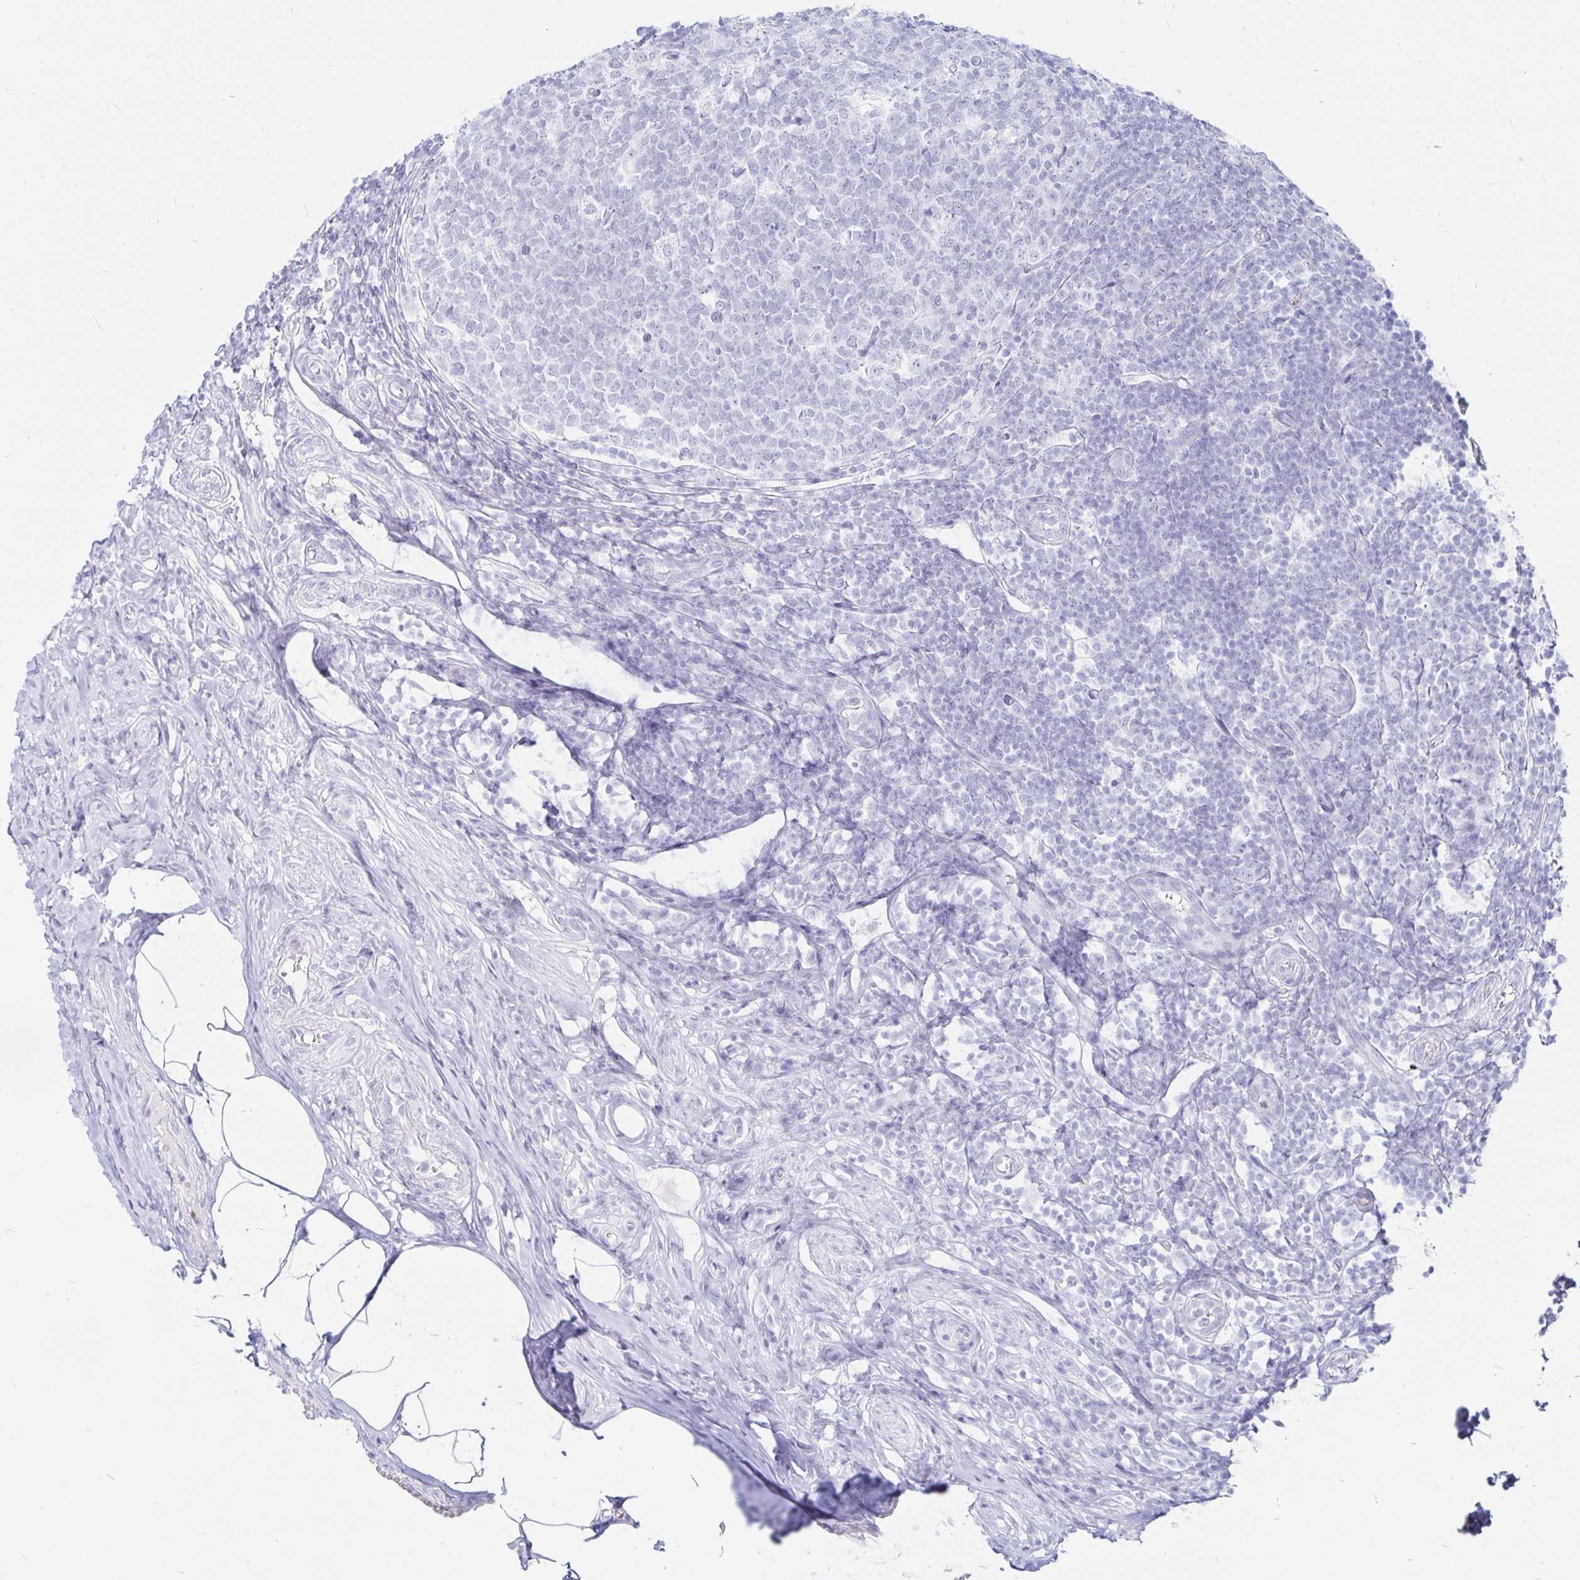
{"staining": {"intensity": "negative", "quantity": "none", "location": "none"}, "tissue": "appendix", "cell_type": "Glandular cells", "image_type": "normal", "snomed": [{"axis": "morphology", "description": "Normal tissue, NOS"}, {"axis": "topography", "description": "Appendix"}], "caption": "High magnification brightfield microscopy of normal appendix stained with DAB (brown) and counterstained with hematoxylin (blue): glandular cells show no significant positivity.", "gene": "TIMP1", "patient": {"sex": "male", "age": 18}}